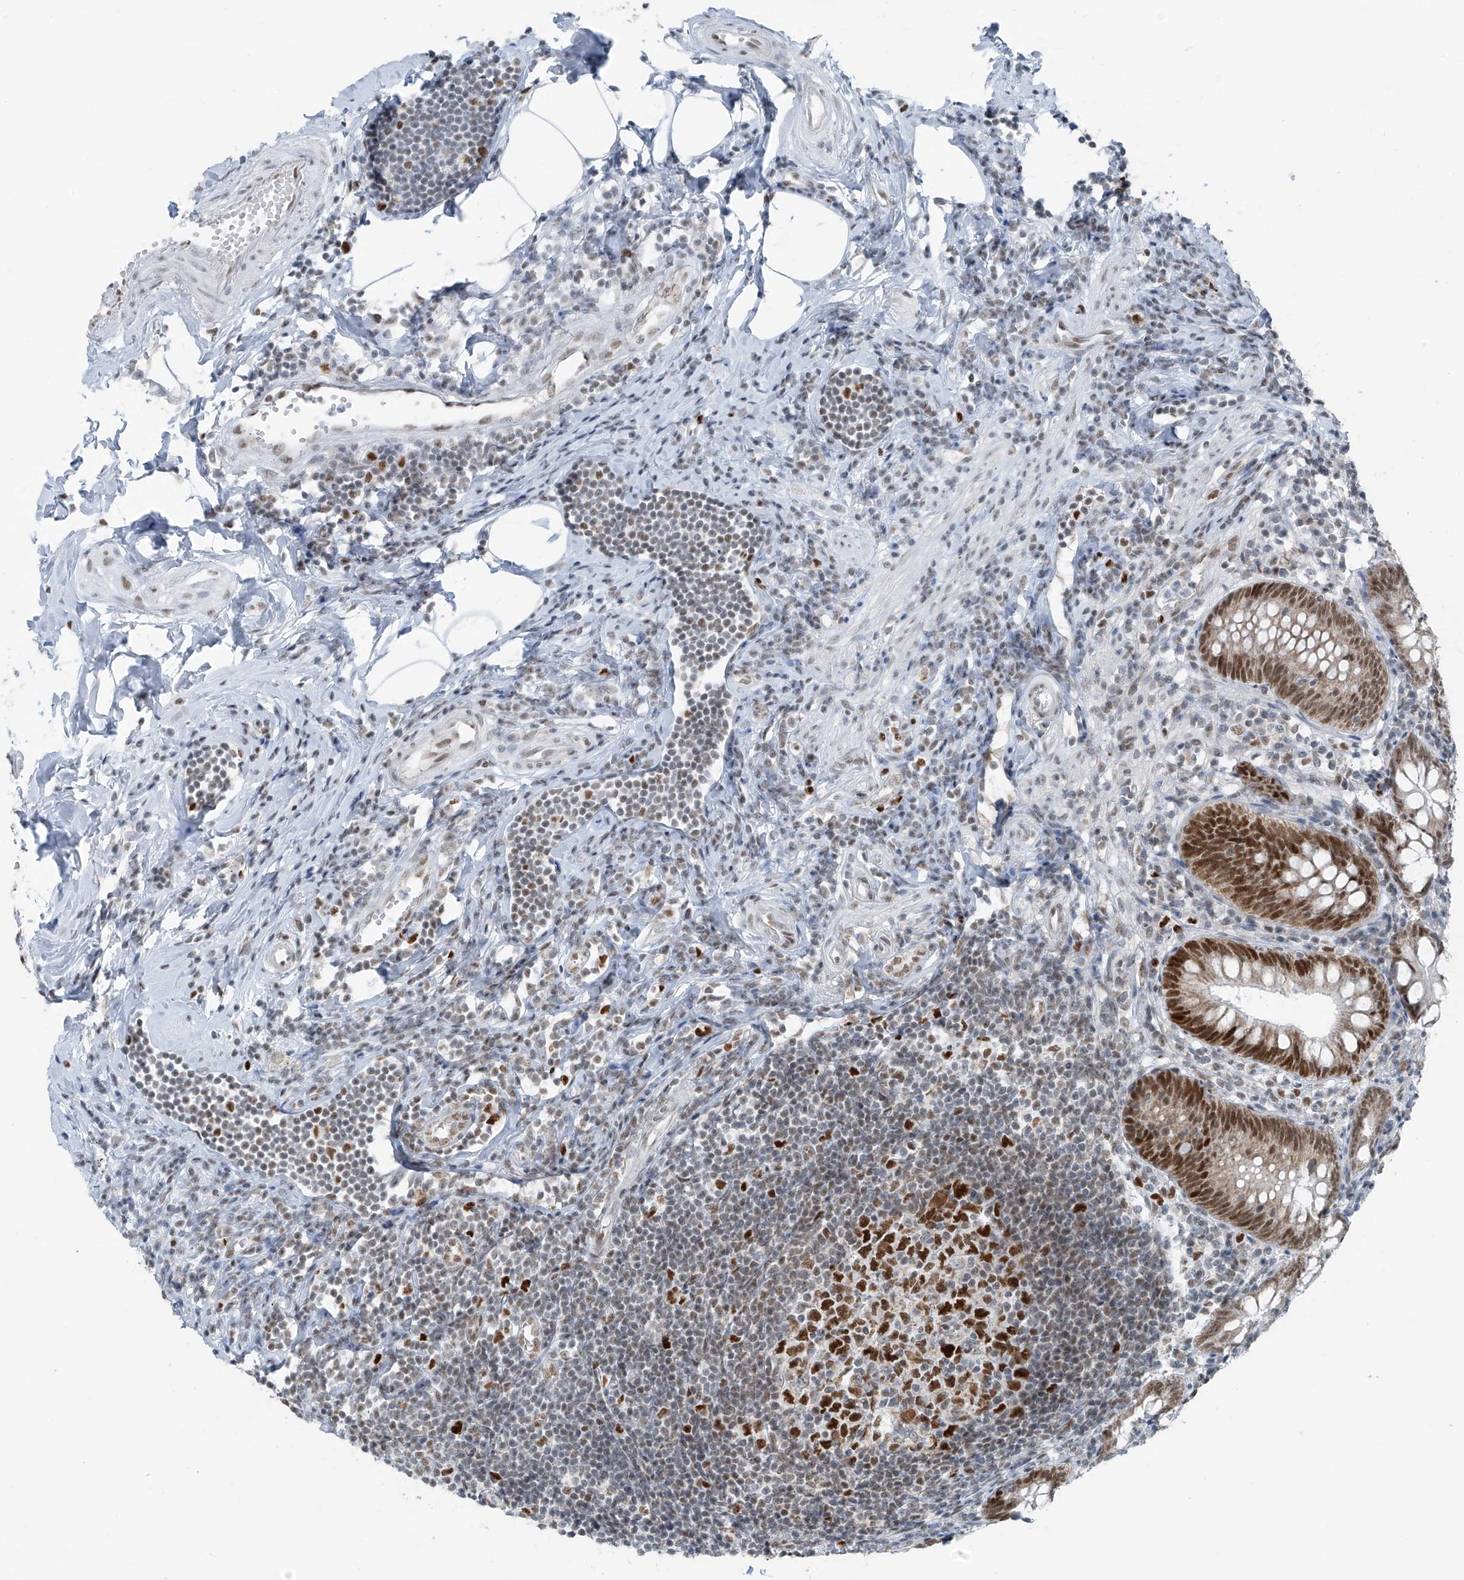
{"staining": {"intensity": "strong", "quantity": ">75%", "location": "cytoplasmic/membranous,nuclear"}, "tissue": "appendix", "cell_type": "Glandular cells", "image_type": "normal", "snomed": [{"axis": "morphology", "description": "Normal tissue, NOS"}, {"axis": "topography", "description": "Appendix"}], "caption": "Protein staining of unremarkable appendix shows strong cytoplasmic/membranous,nuclear positivity in about >75% of glandular cells.", "gene": "WRNIP1", "patient": {"sex": "female", "age": 54}}